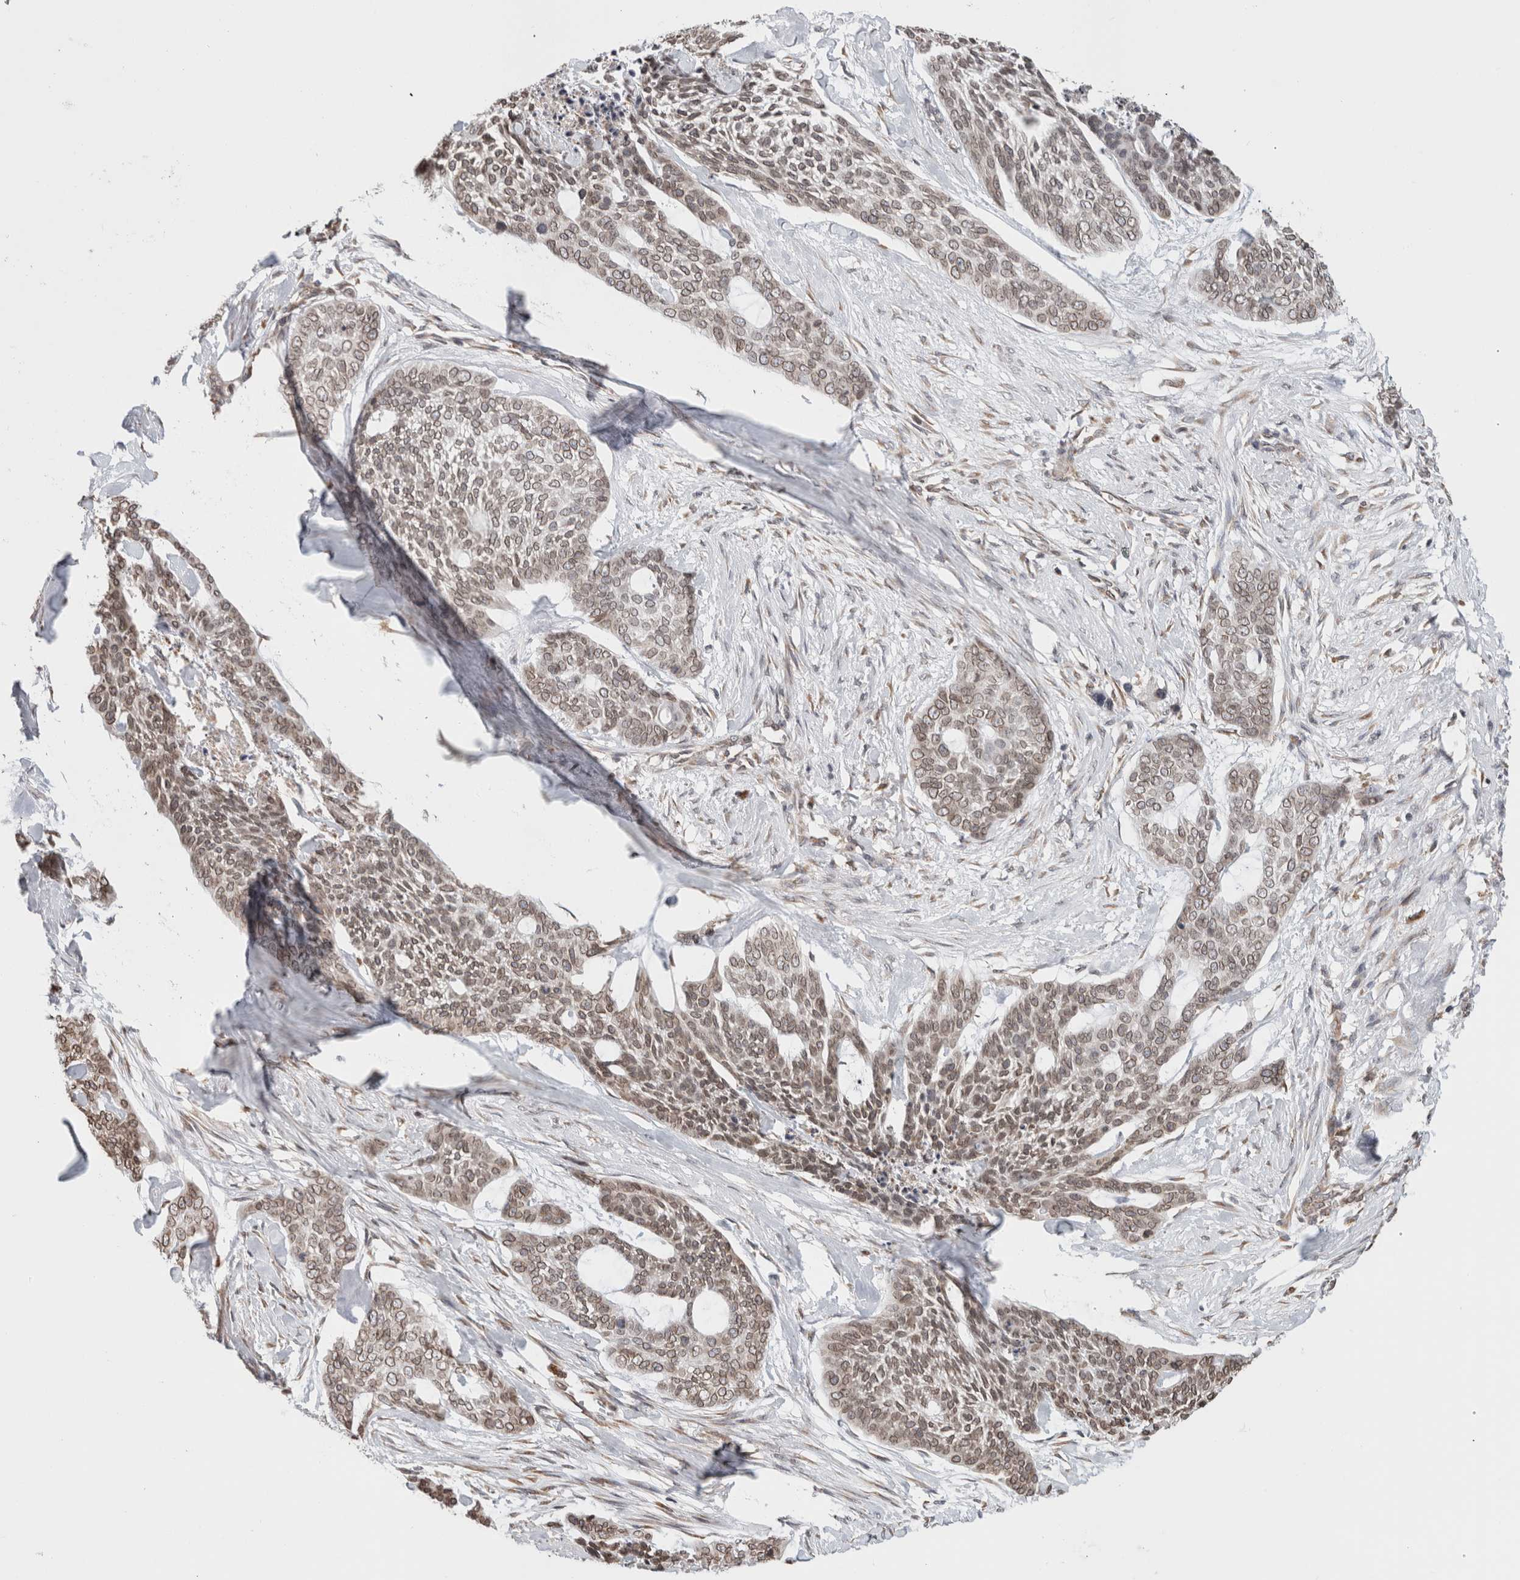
{"staining": {"intensity": "weak", "quantity": ">75%", "location": "cytoplasmic/membranous,nuclear"}, "tissue": "skin cancer", "cell_type": "Tumor cells", "image_type": "cancer", "snomed": [{"axis": "morphology", "description": "Basal cell carcinoma"}, {"axis": "topography", "description": "Skin"}], "caption": "Immunohistochemical staining of skin cancer shows low levels of weak cytoplasmic/membranous and nuclear positivity in approximately >75% of tumor cells.", "gene": "RBMX2", "patient": {"sex": "female", "age": 64}}